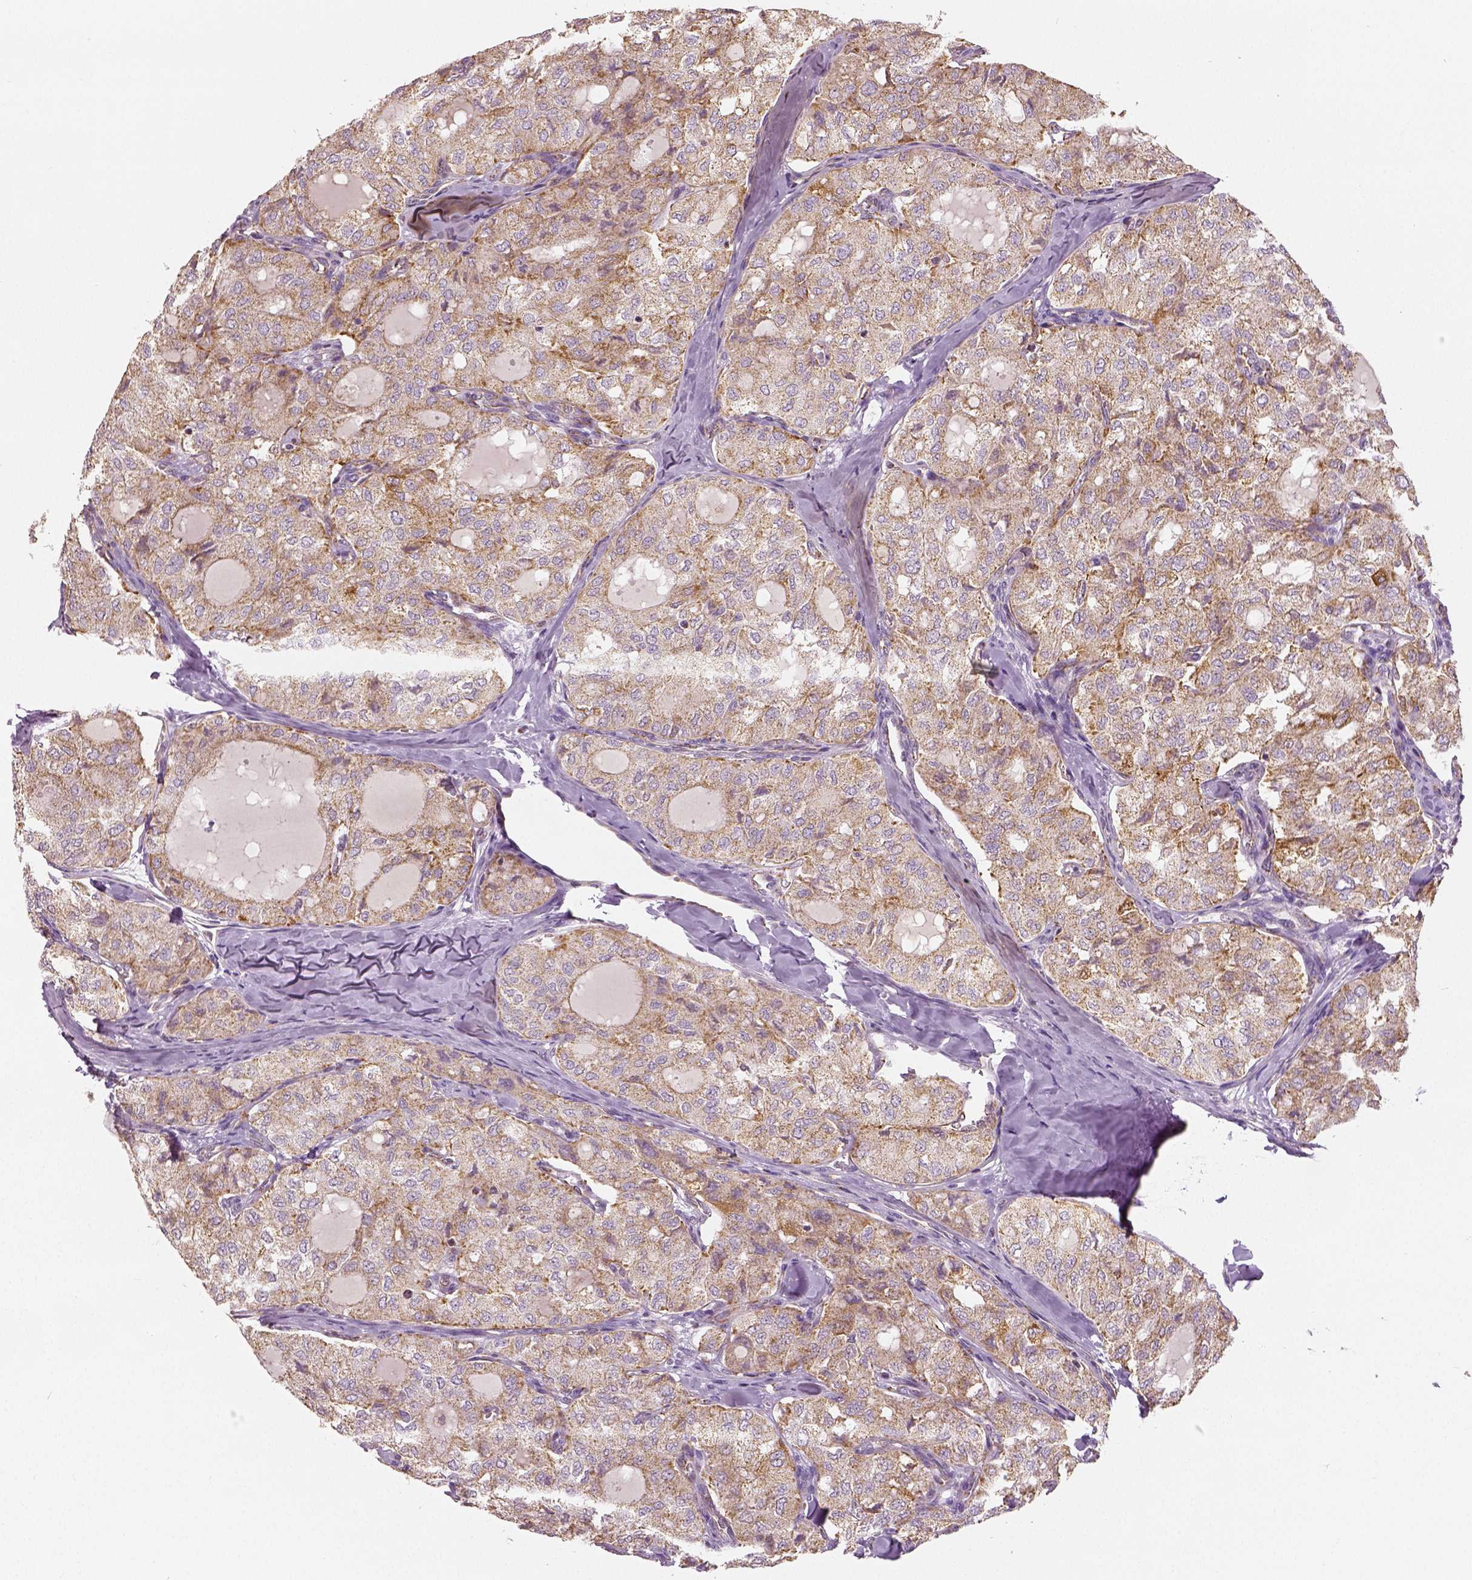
{"staining": {"intensity": "moderate", "quantity": "<25%", "location": "cytoplasmic/membranous"}, "tissue": "thyroid cancer", "cell_type": "Tumor cells", "image_type": "cancer", "snomed": [{"axis": "morphology", "description": "Follicular adenoma carcinoma, NOS"}, {"axis": "topography", "description": "Thyroid gland"}], "caption": "IHC photomicrograph of neoplastic tissue: thyroid follicular adenoma carcinoma stained using IHC shows low levels of moderate protein expression localized specifically in the cytoplasmic/membranous of tumor cells, appearing as a cytoplasmic/membranous brown color.", "gene": "PGAM5", "patient": {"sex": "male", "age": 75}}